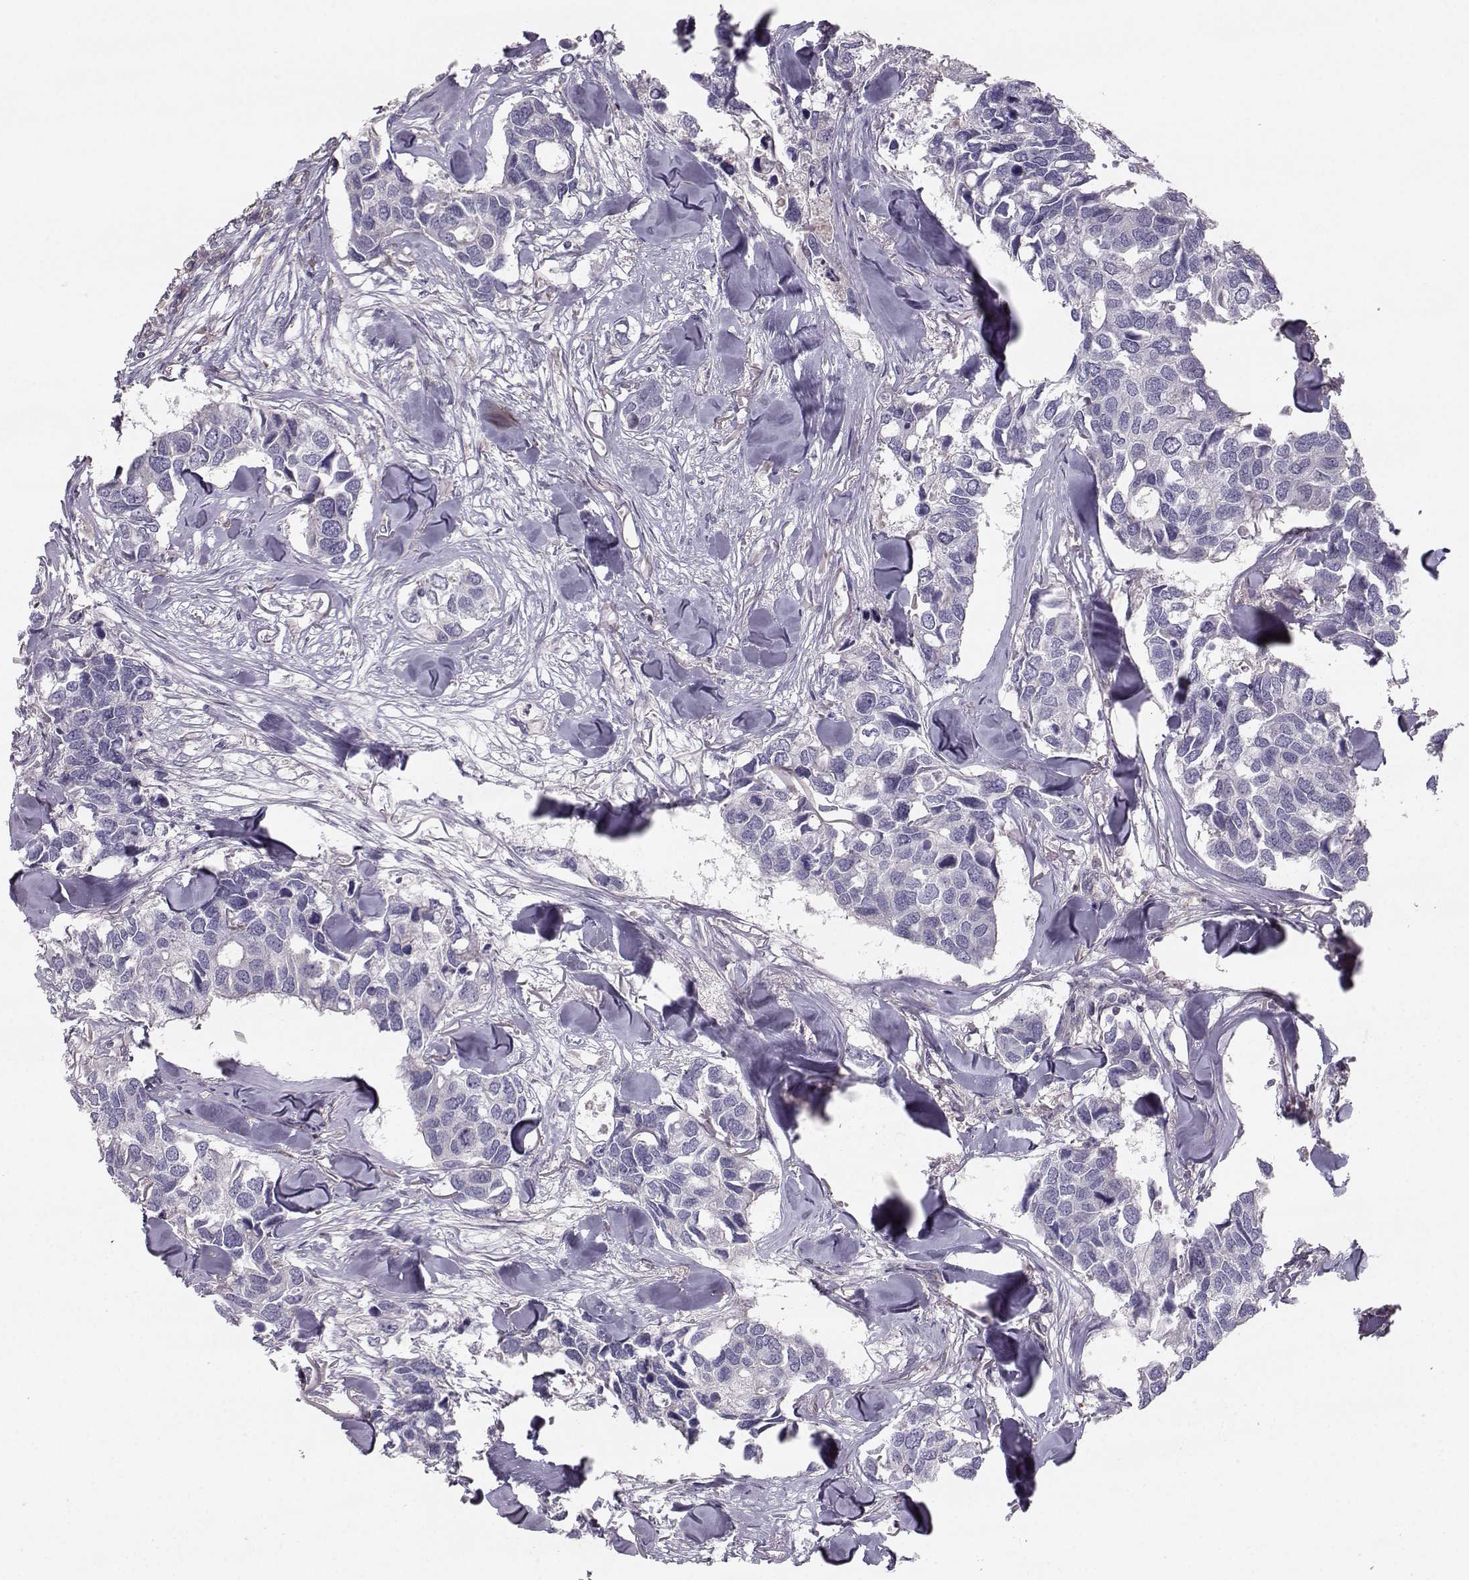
{"staining": {"intensity": "negative", "quantity": "none", "location": "none"}, "tissue": "breast cancer", "cell_type": "Tumor cells", "image_type": "cancer", "snomed": [{"axis": "morphology", "description": "Duct carcinoma"}, {"axis": "topography", "description": "Breast"}], "caption": "DAB (3,3'-diaminobenzidine) immunohistochemical staining of human breast intraductal carcinoma shows no significant positivity in tumor cells.", "gene": "ASB16", "patient": {"sex": "female", "age": 83}}